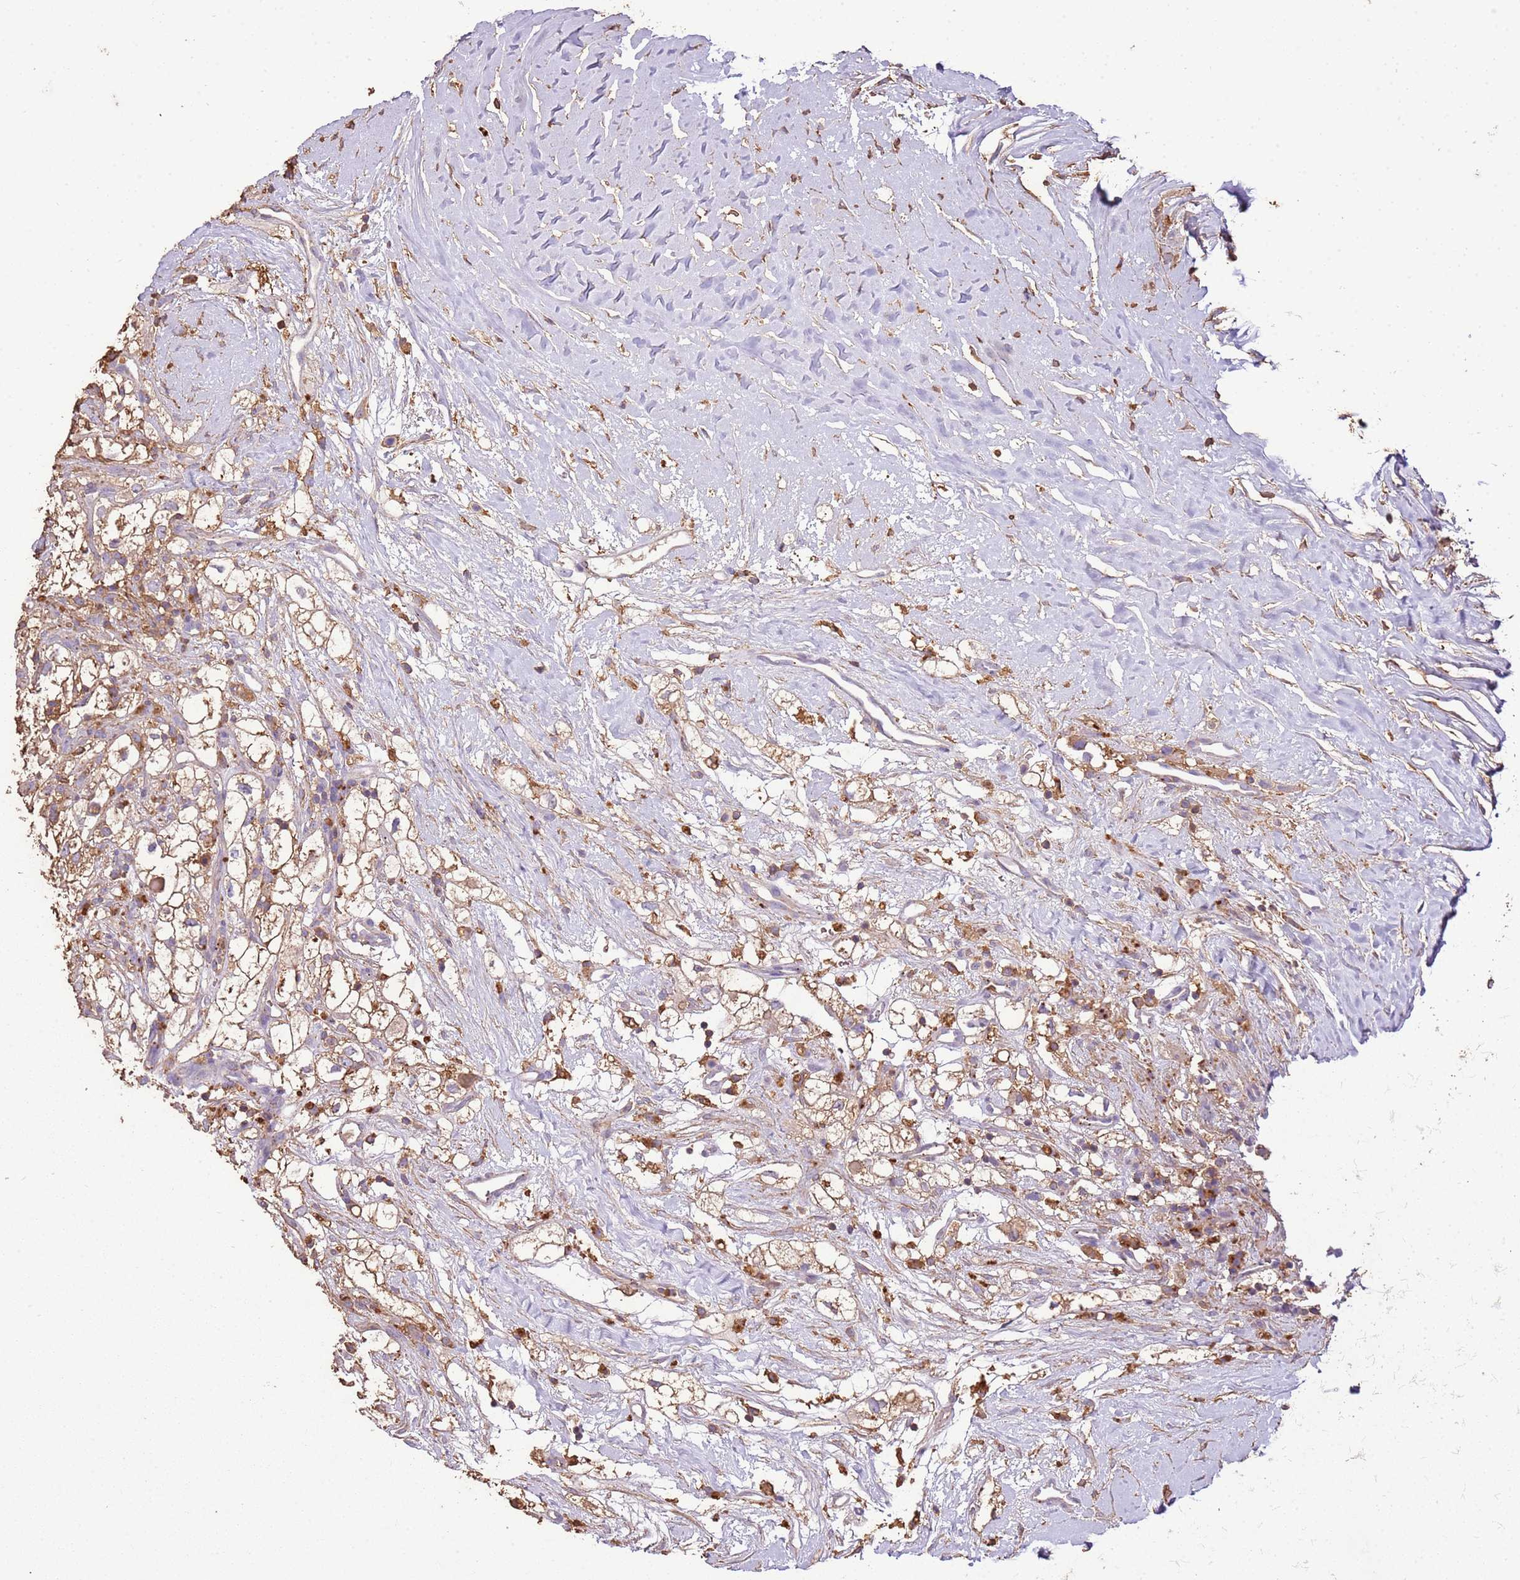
{"staining": {"intensity": "moderate", "quantity": ">75%", "location": "cytoplasmic/membranous"}, "tissue": "renal cancer", "cell_type": "Tumor cells", "image_type": "cancer", "snomed": [{"axis": "morphology", "description": "Adenocarcinoma, NOS"}, {"axis": "topography", "description": "Kidney"}], "caption": "Moderate cytoplasmic/membranous expression for a protein is identified in about >75% of tumor cells of renal cancer (adenocarcinoma) using immunohistochemistry.", "gene": "ARL10", "patient": {"sex": "male", "age": 59}}